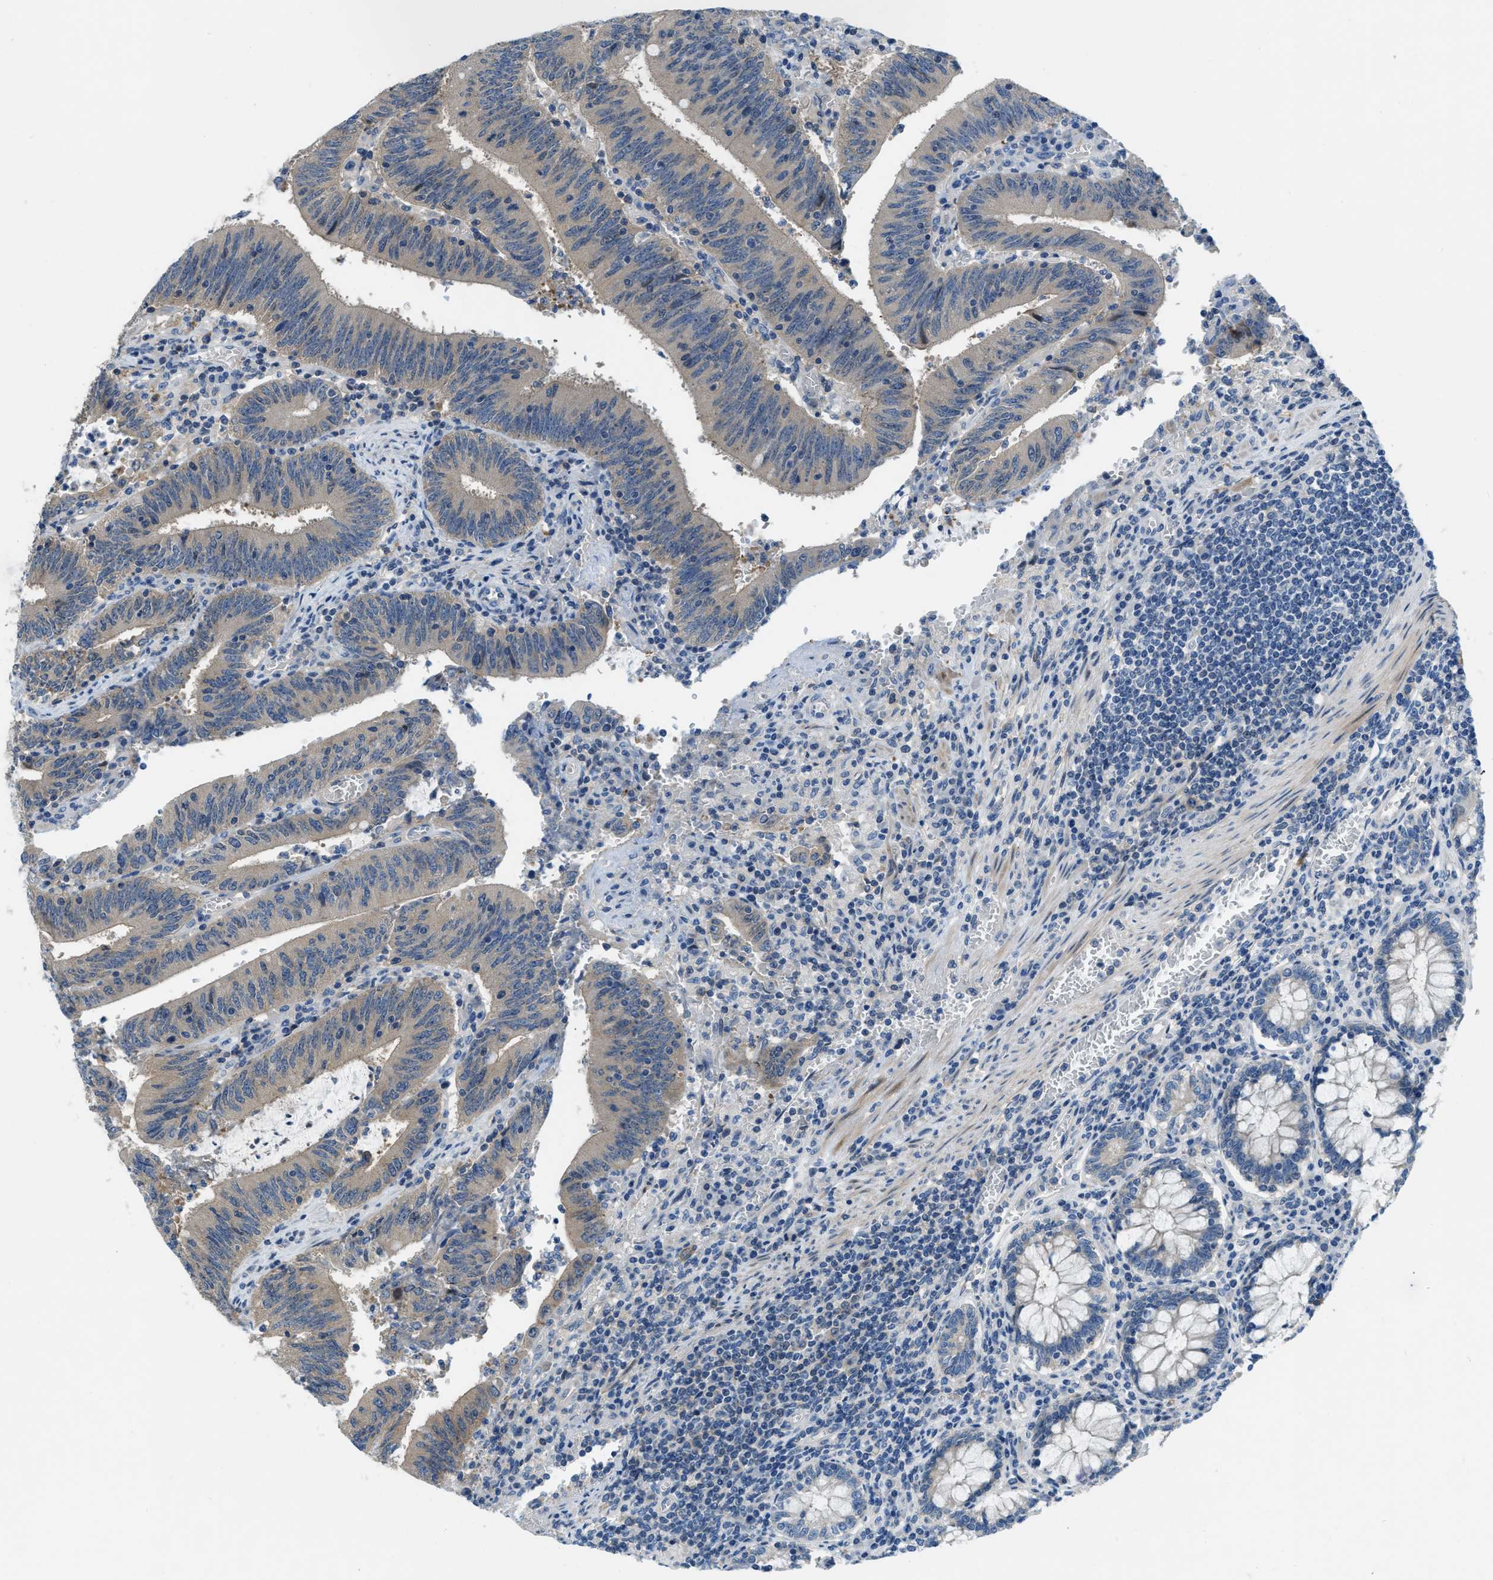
{"staining": {"intensity": "weak", "quantity": "<25%", "location": "cytoplasmic/membranous"}, "tissue": "colorectal cancer", "cell_type": "Tumor cells", "image_type": "cancer", "snomed": [{"axis": "morphology", "description": "Normal tissue, NOS"}, {"axis": "morphology", "description": "Adenocarcinoma, NOS"}, {"axis": "topography", "description": "Rectum"}], "caption": "DAB immunohistochemical staining of colorectal adenocarcinoma demonstrates no significant positivity in tumor cells. Brightfield microscopy of immunohistochemistry (IHC) stained with DAB (3,3'-diaminobenzidine) (brown) and hematoxylin (blue), captured at high magnification.", "gene": "PFKP", "patient": {"sex": "female", "age": 66}}